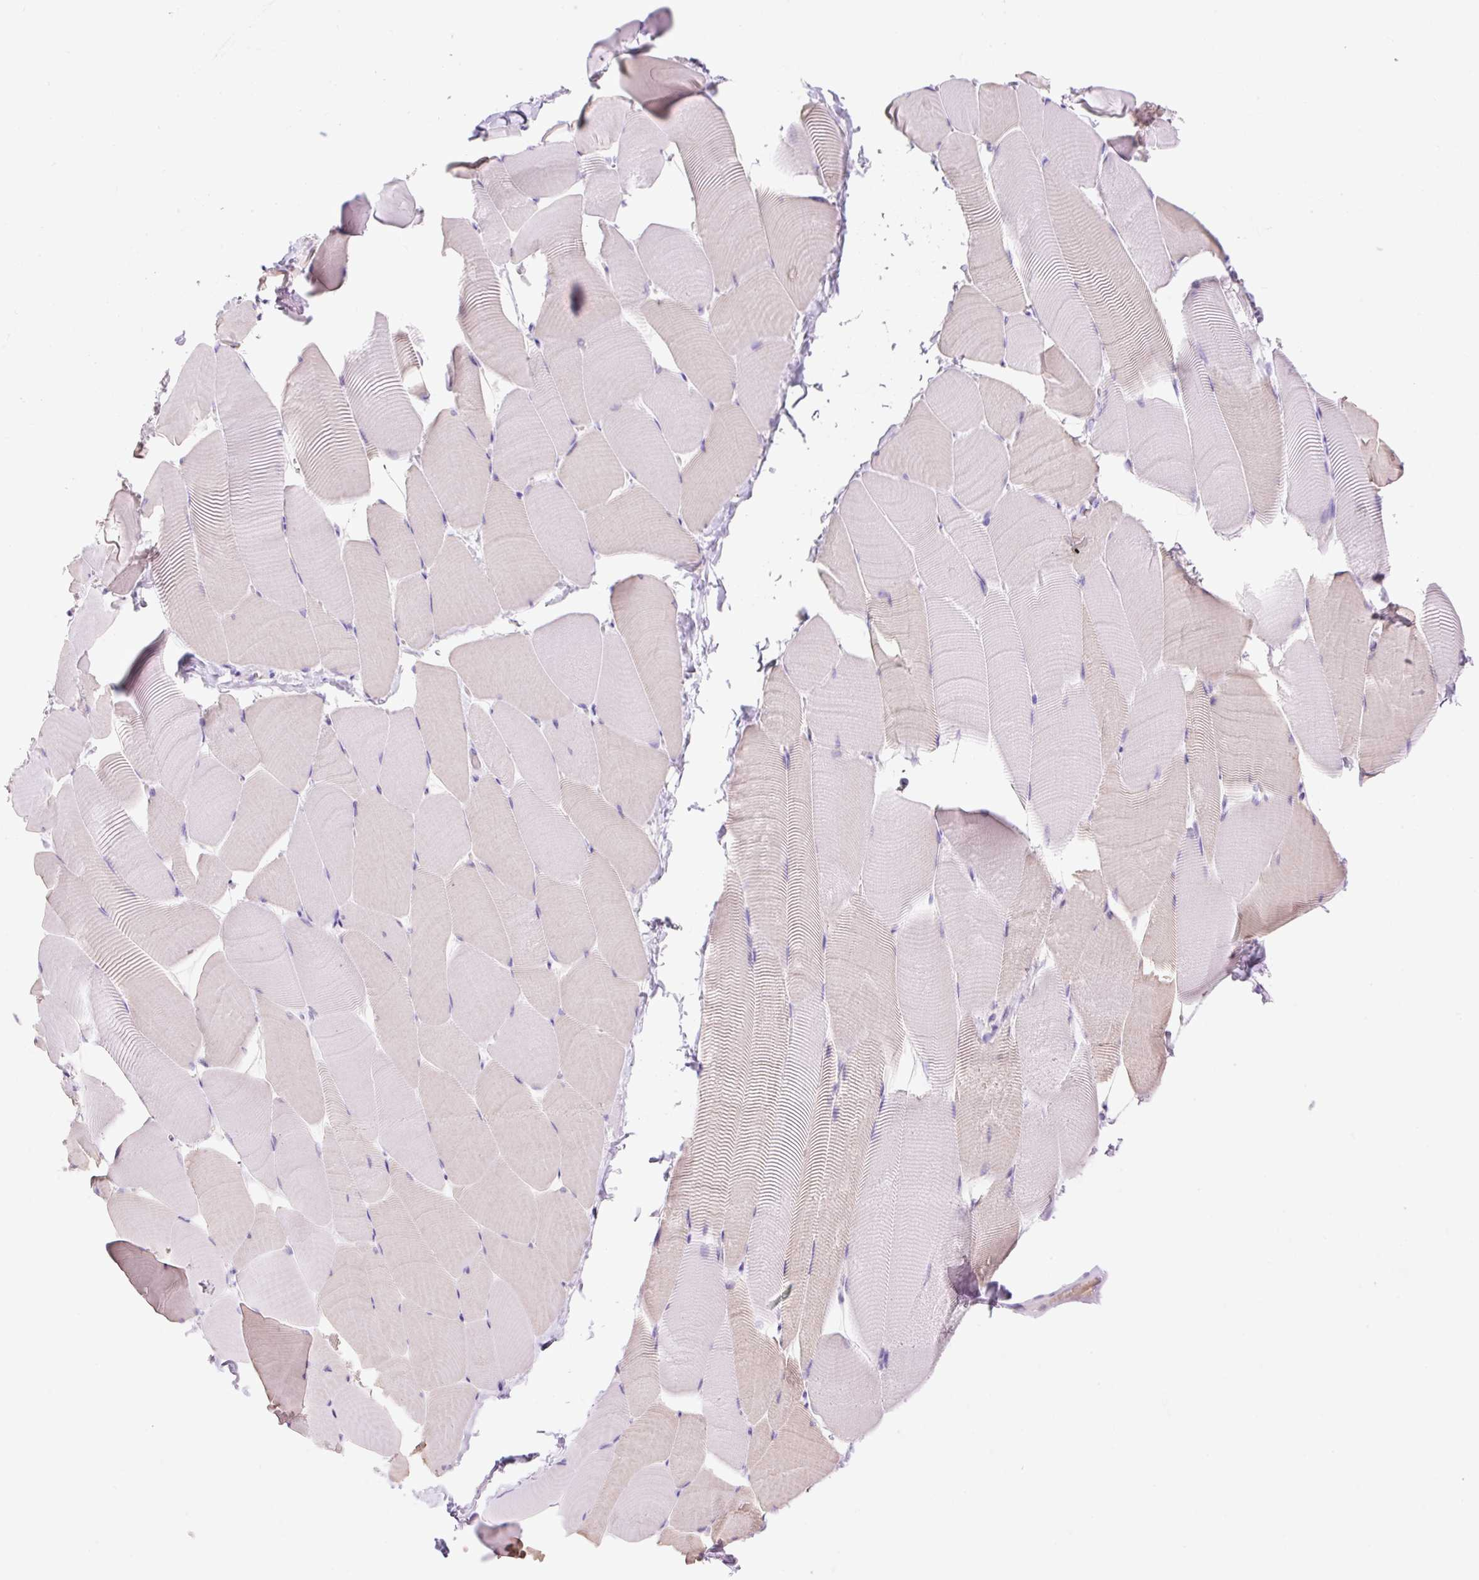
{"staining": {"intensity": "negative", "quantity": "none", "location": "none"}, "tissue": "skeletal muscle", "cell_type": "Myocytes", "image_type": "normal", "snomed": [{"axis": "morphology", "description": "Normal tissue, NOS"}, {"axis": "topography", "description": "Skeletal muscle"}], "caption": "High magnification brightfield microscopy of benign skeletal muscle stained with DAB (brown) and counterstained with hematoxylin (blue): myocytes show no significant expression.", "gene": "CELF6", "patient": {"sex": "male", "age": 25}}